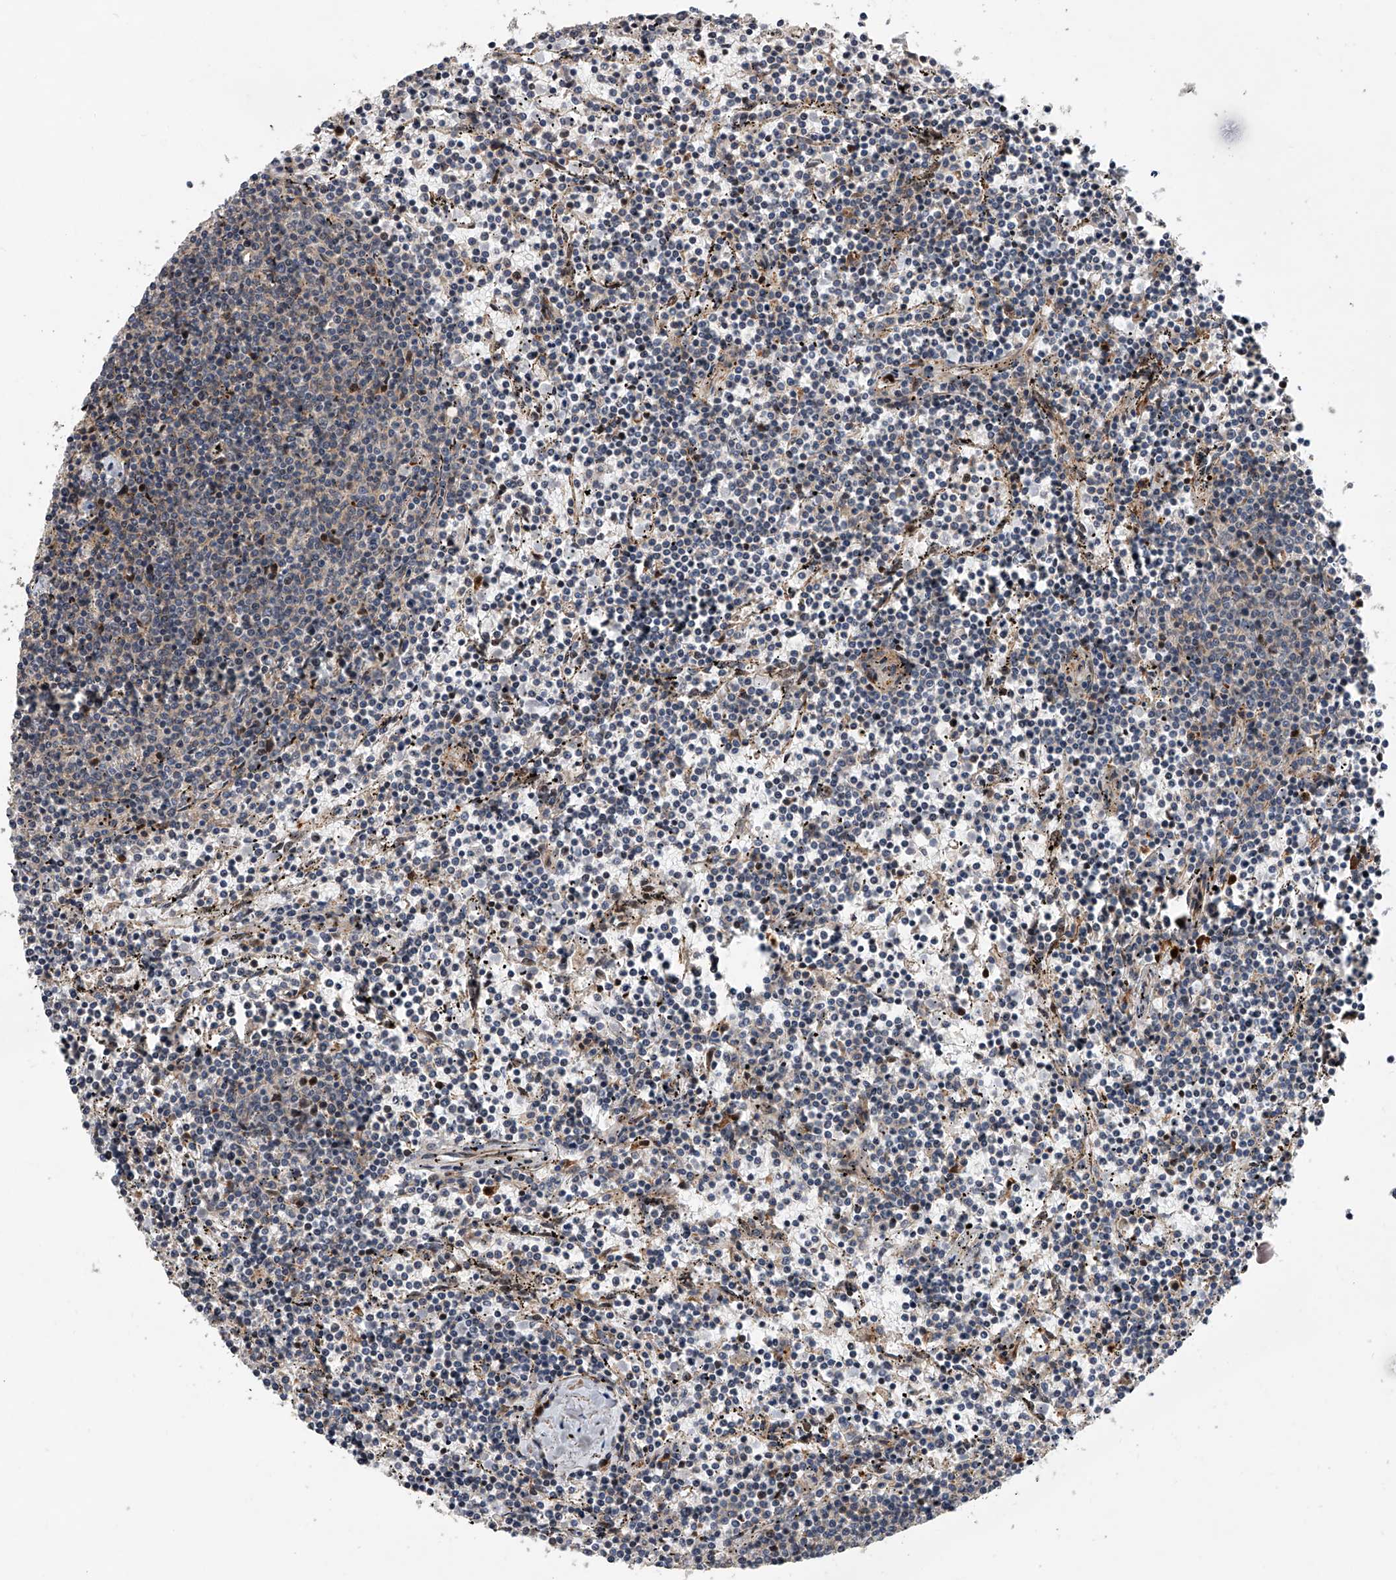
{"staining": {"intensity": "negative", "quantity": "none", "location": "none"}, "tissue": "lymphoma", "cell_type": "Tumor cells", "image_type": "cancer", "snomed": [{"axis": "morphology", "description": "Malignant lymphoma, non-Hodgkin's type, Low grade"}, {"axis": "topography", "description": "Spleen"}], "caption": "Tumor cells show no significant expression in lymphoma.", "gene": "DLGAP2", "patient": {"sex": "female", "age": 50}}